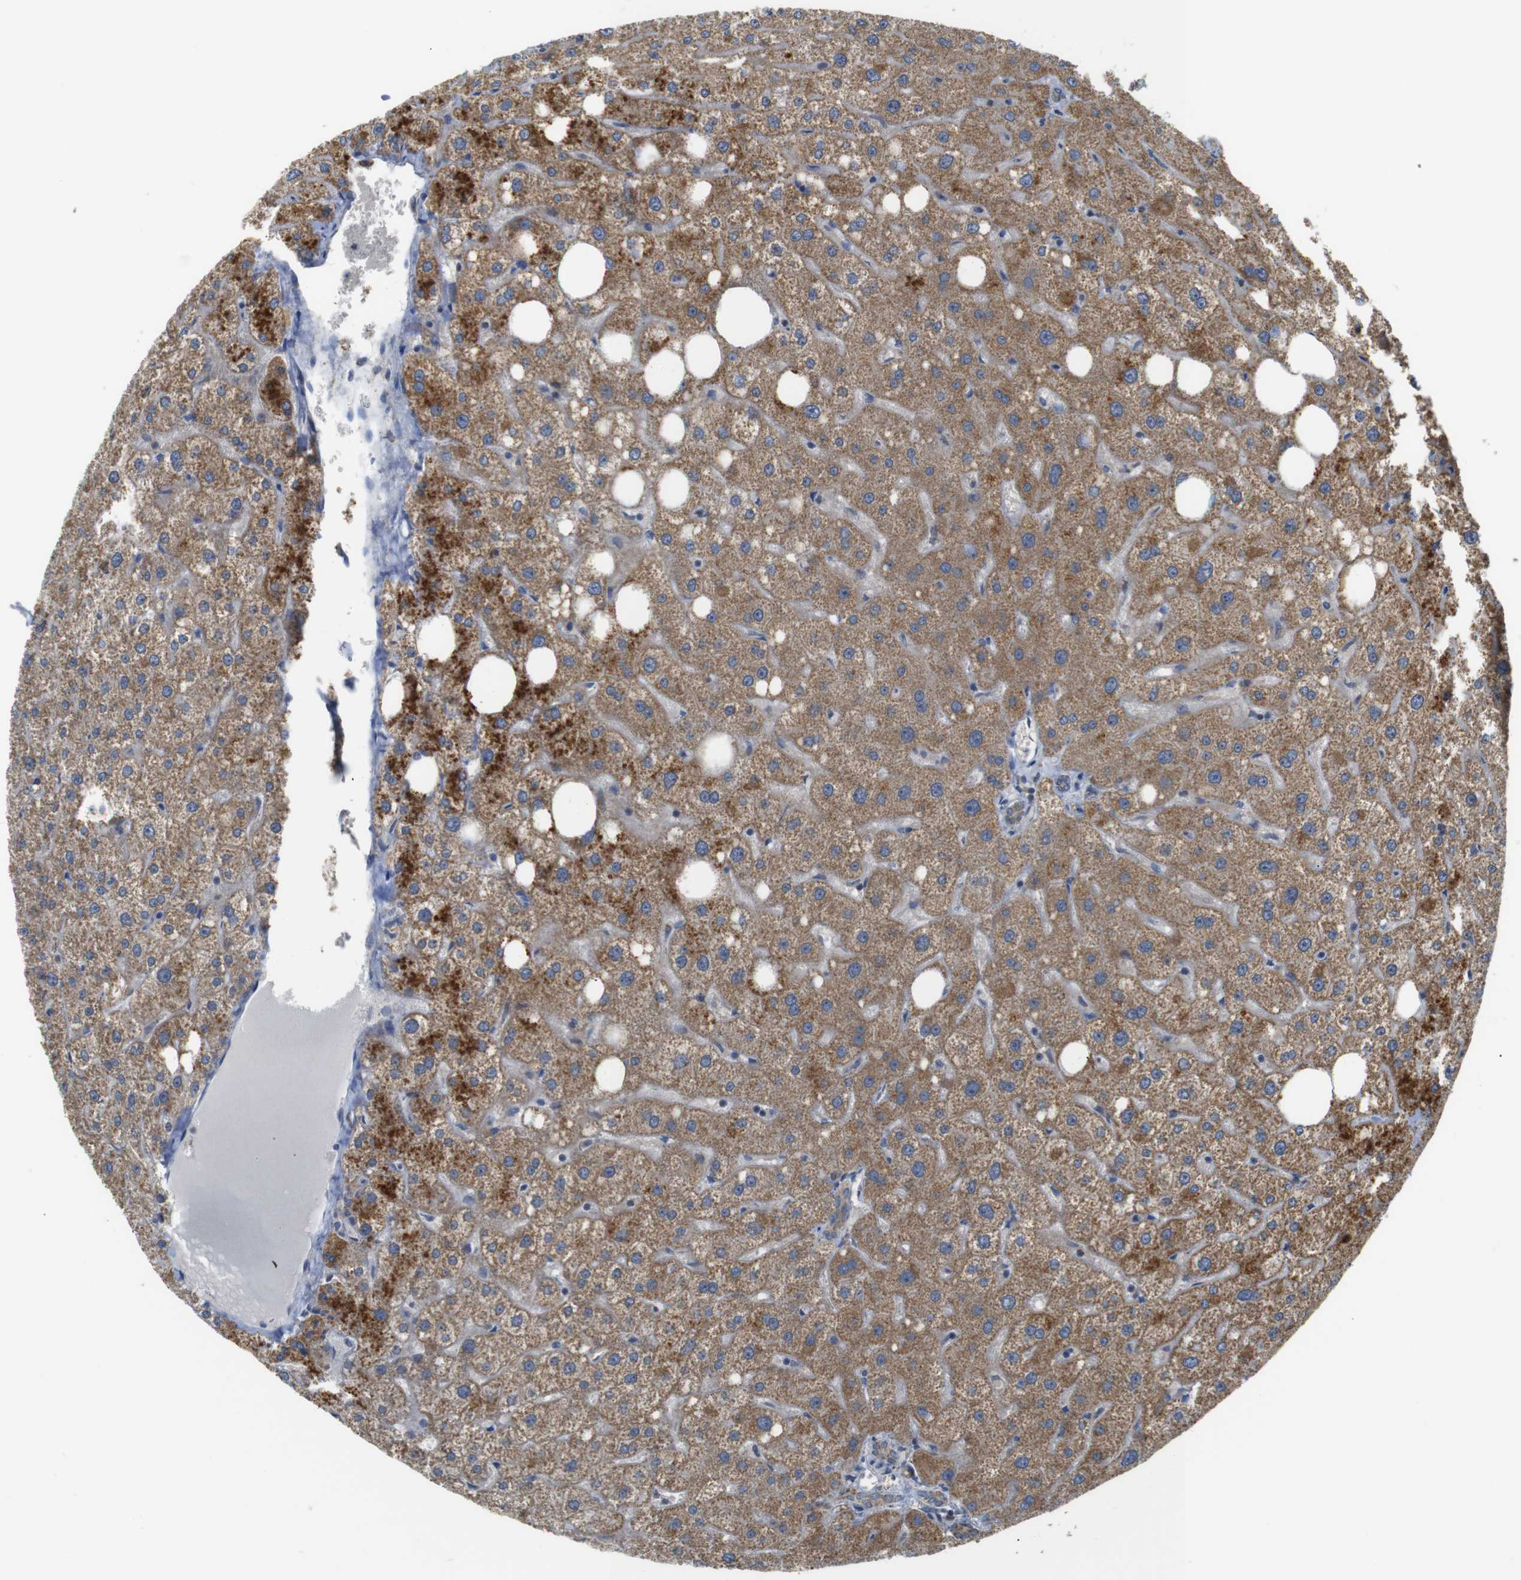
{"staining": {"intensity": "weak", "quantity": ">75%", "location": "cytoplasmic/membranous"}, "tissue": "liver", "cell_type": "Cholangiocytes", "image_type": "normal", "snomed": [{"axis": "morphology", "description": "Normal tissue, NOS"}, {"axis": "topography", "description": "Liver"}], "caption": "Weak cytoplasmic/membranous positivity is present in about >75% of cholangiocytes in normal liver.", "gene": "NR3C2", "patient": {"sex": "male", "age": 73}}